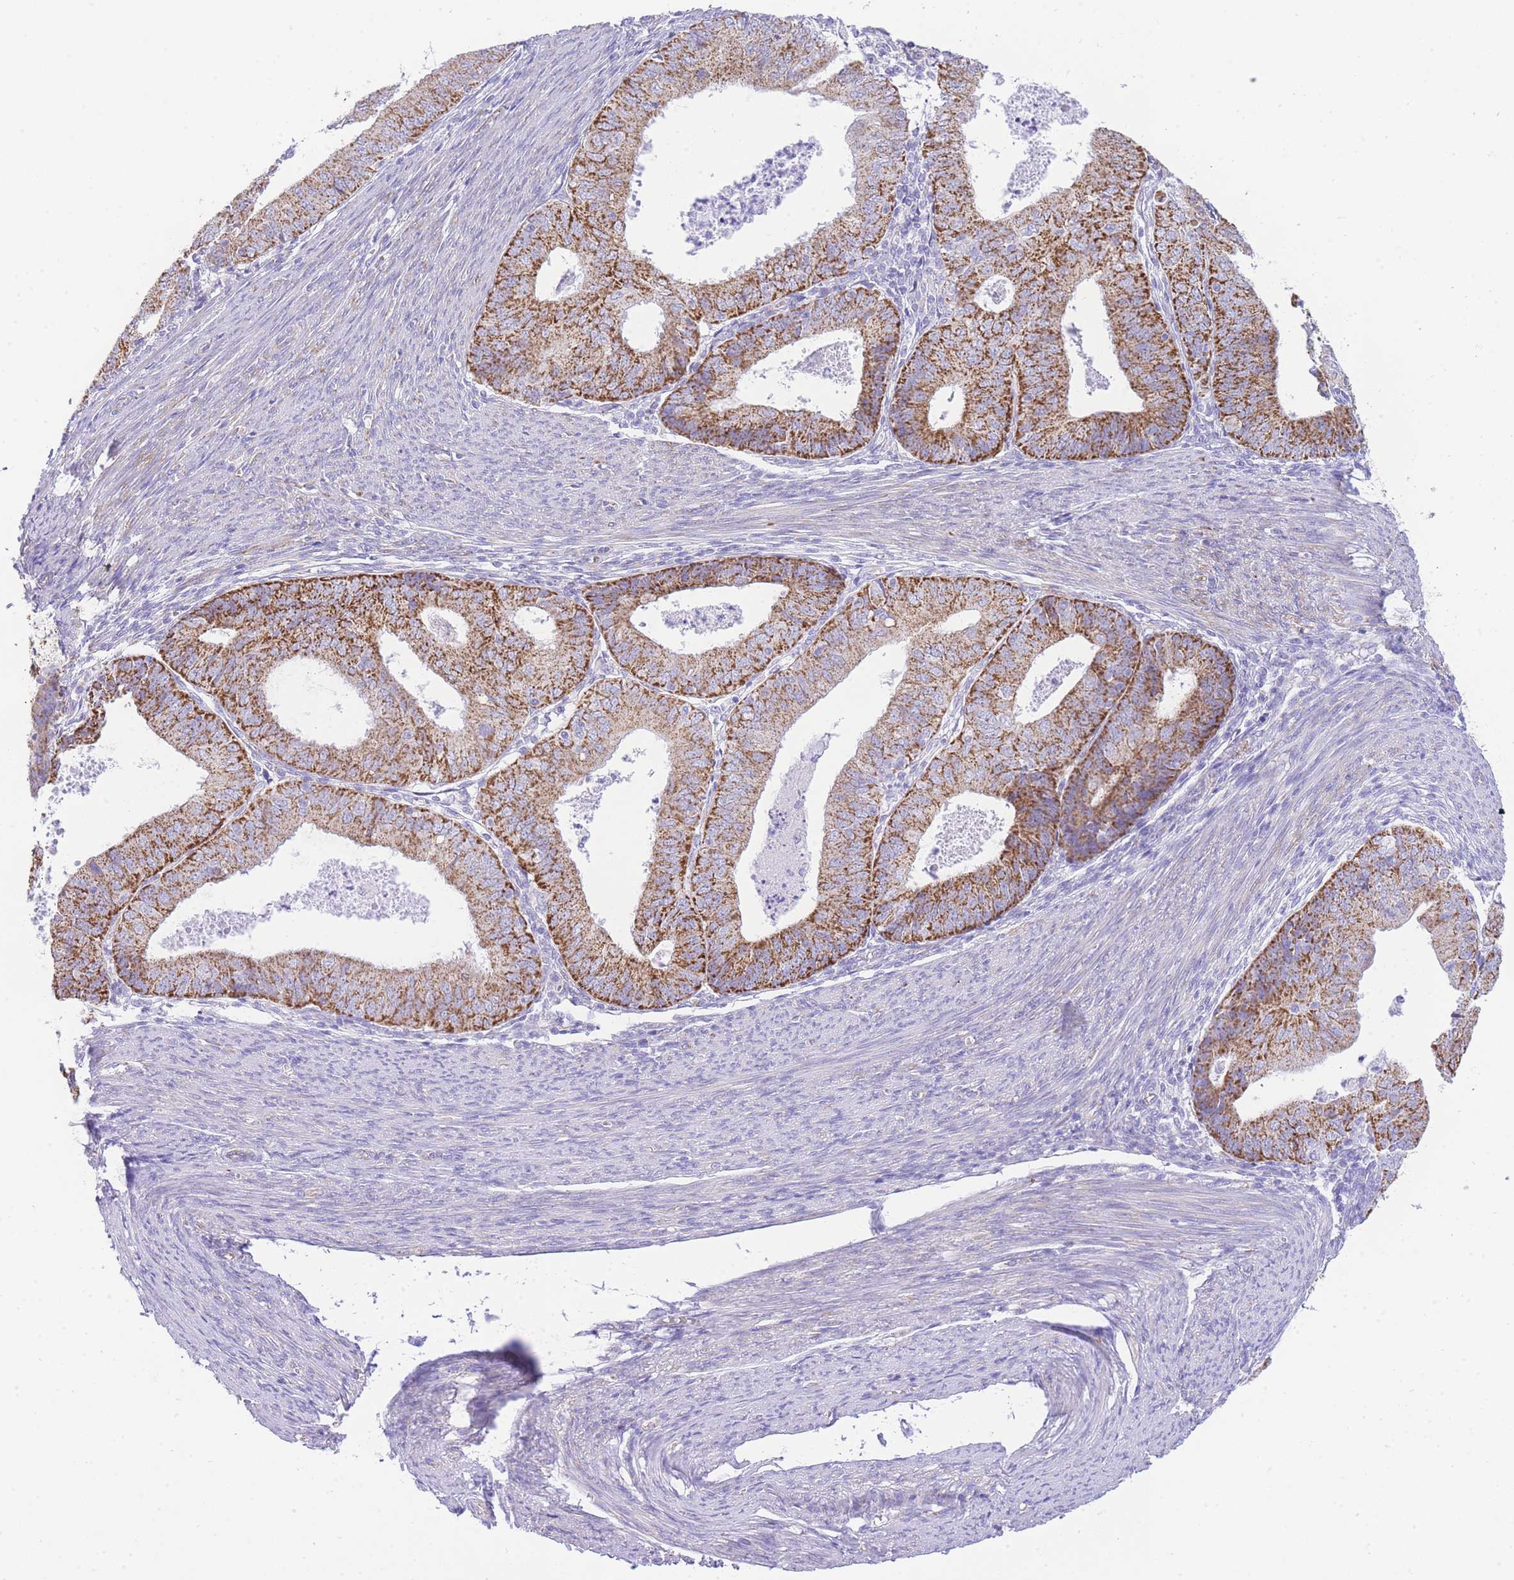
{"staining": {"intensity": "strong", "quantity": ">75%", "location": "cytoplasmic/membranous"}, "tissue": "endometrial cancer", "cell_type": "Tumor cells", "image_type": "cancer", "snomed": [{"axis": "morphology", "description": "Adenocarcinoma, NOS"}, {"axis": "topography", "description": "Endometrium"}], "caption": "Endometrial cancer stained with DAB immunohistochemistry displays high levels of strong cytoplasmic/membranous positivity in approximately >75% of tumor cells. (Brightfield microscopy of DAB IHC at high magnification).", "gene": "ACSM4", "patient": {"sex": "female", "age": 57}}